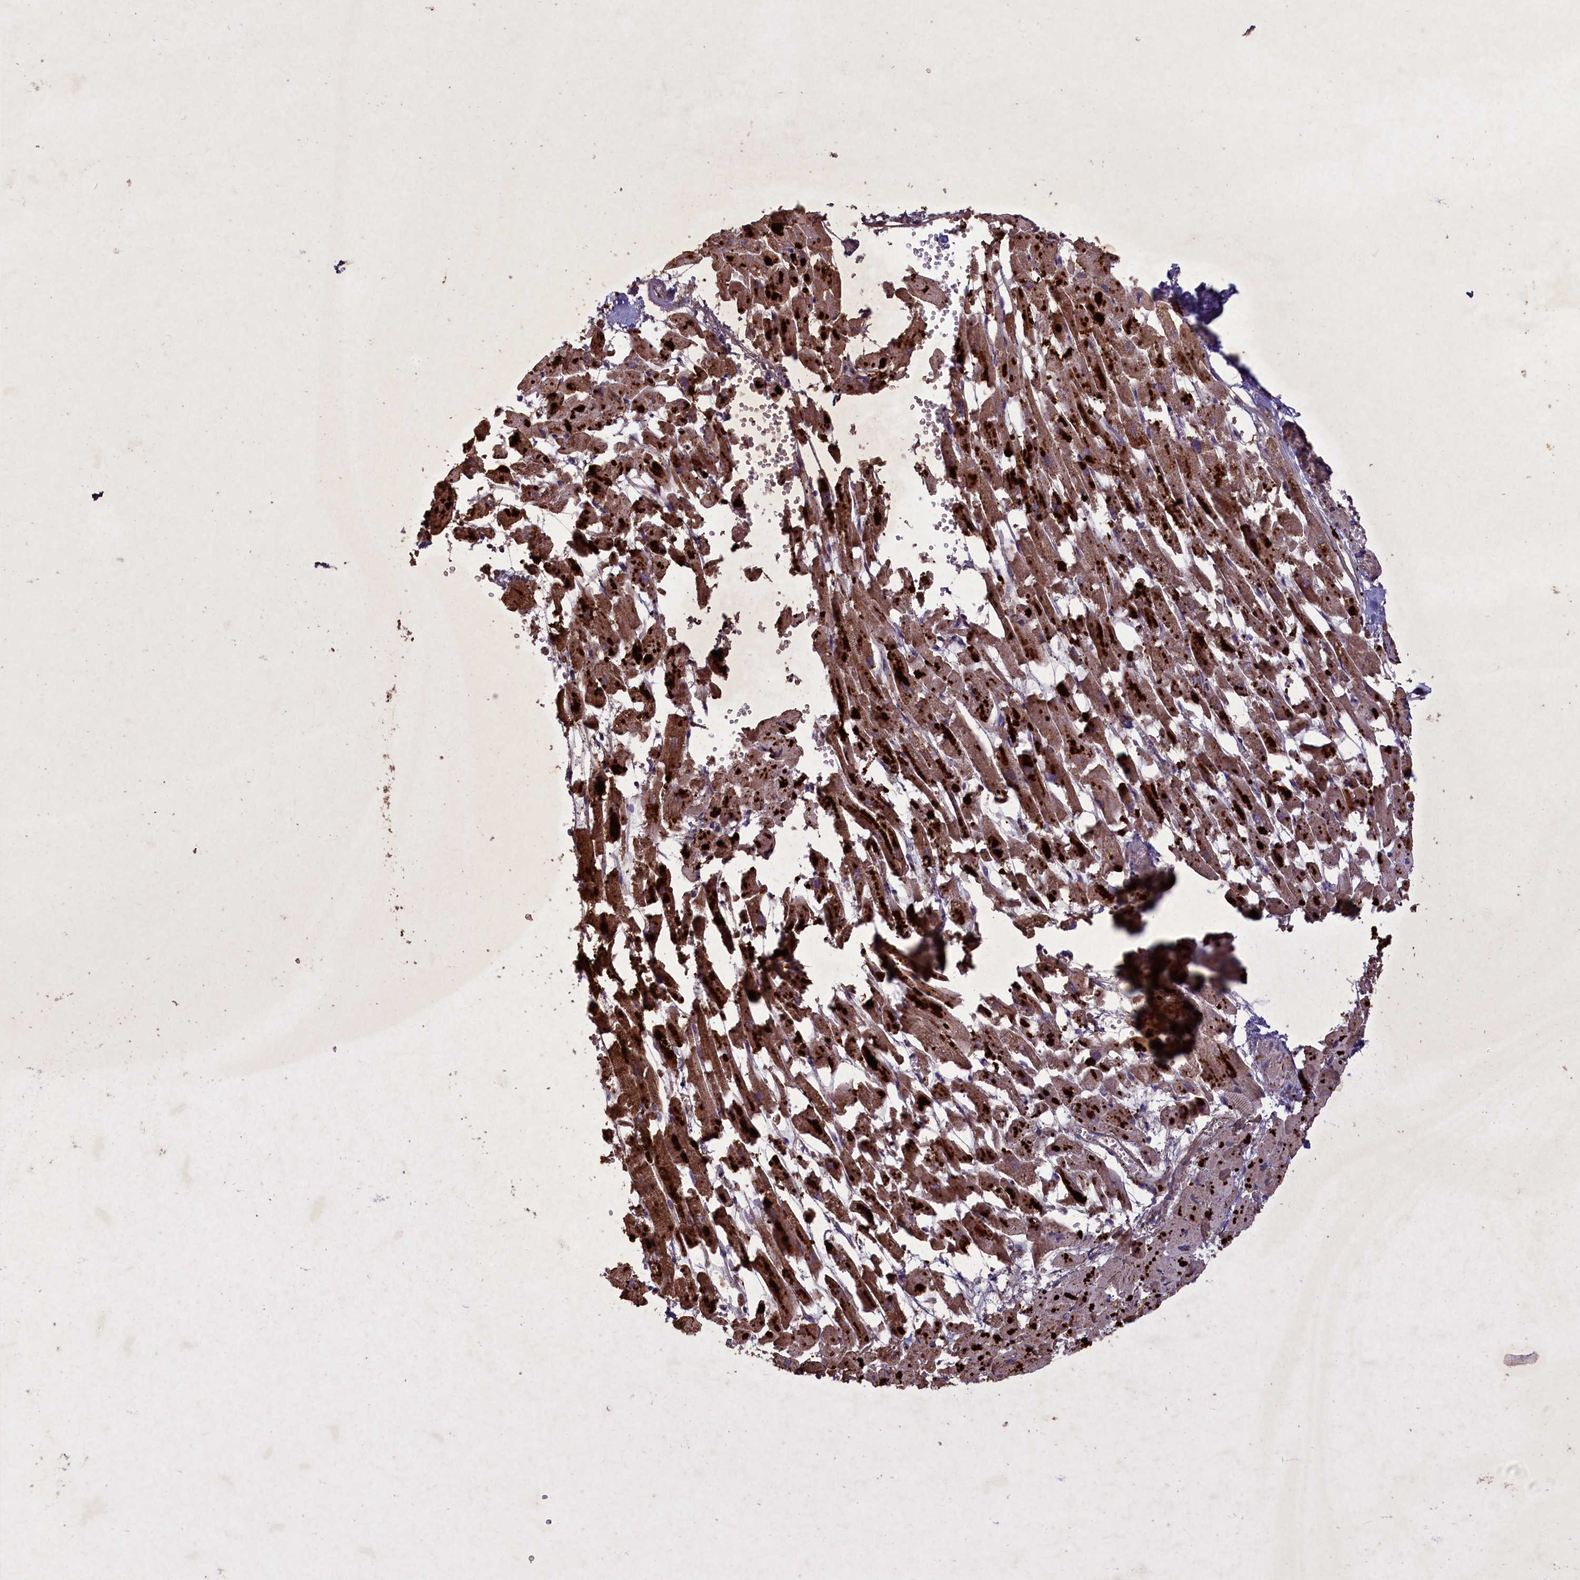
{"staining": {"intensity": "moderate", "quantity": ">75%", "location": "cytoplasmic/membranous"}, "tissue": "heart muscle", "cell_type": "Cardiomyocytes", "image_type": "normal", "snomed": [{"axis": "morphology", "description": "Normal tissue, NOS"}, {"axis": "topography", "description": "Heart"}], "caption": "Cardiomyocytes show medium levels of moderate cytoplasmic/membranous positivity in approximately >75% of cells in unremarkable heart muscle.", "gene": "CIAO2B", "patient": {"sex": "female", "age": 64}}